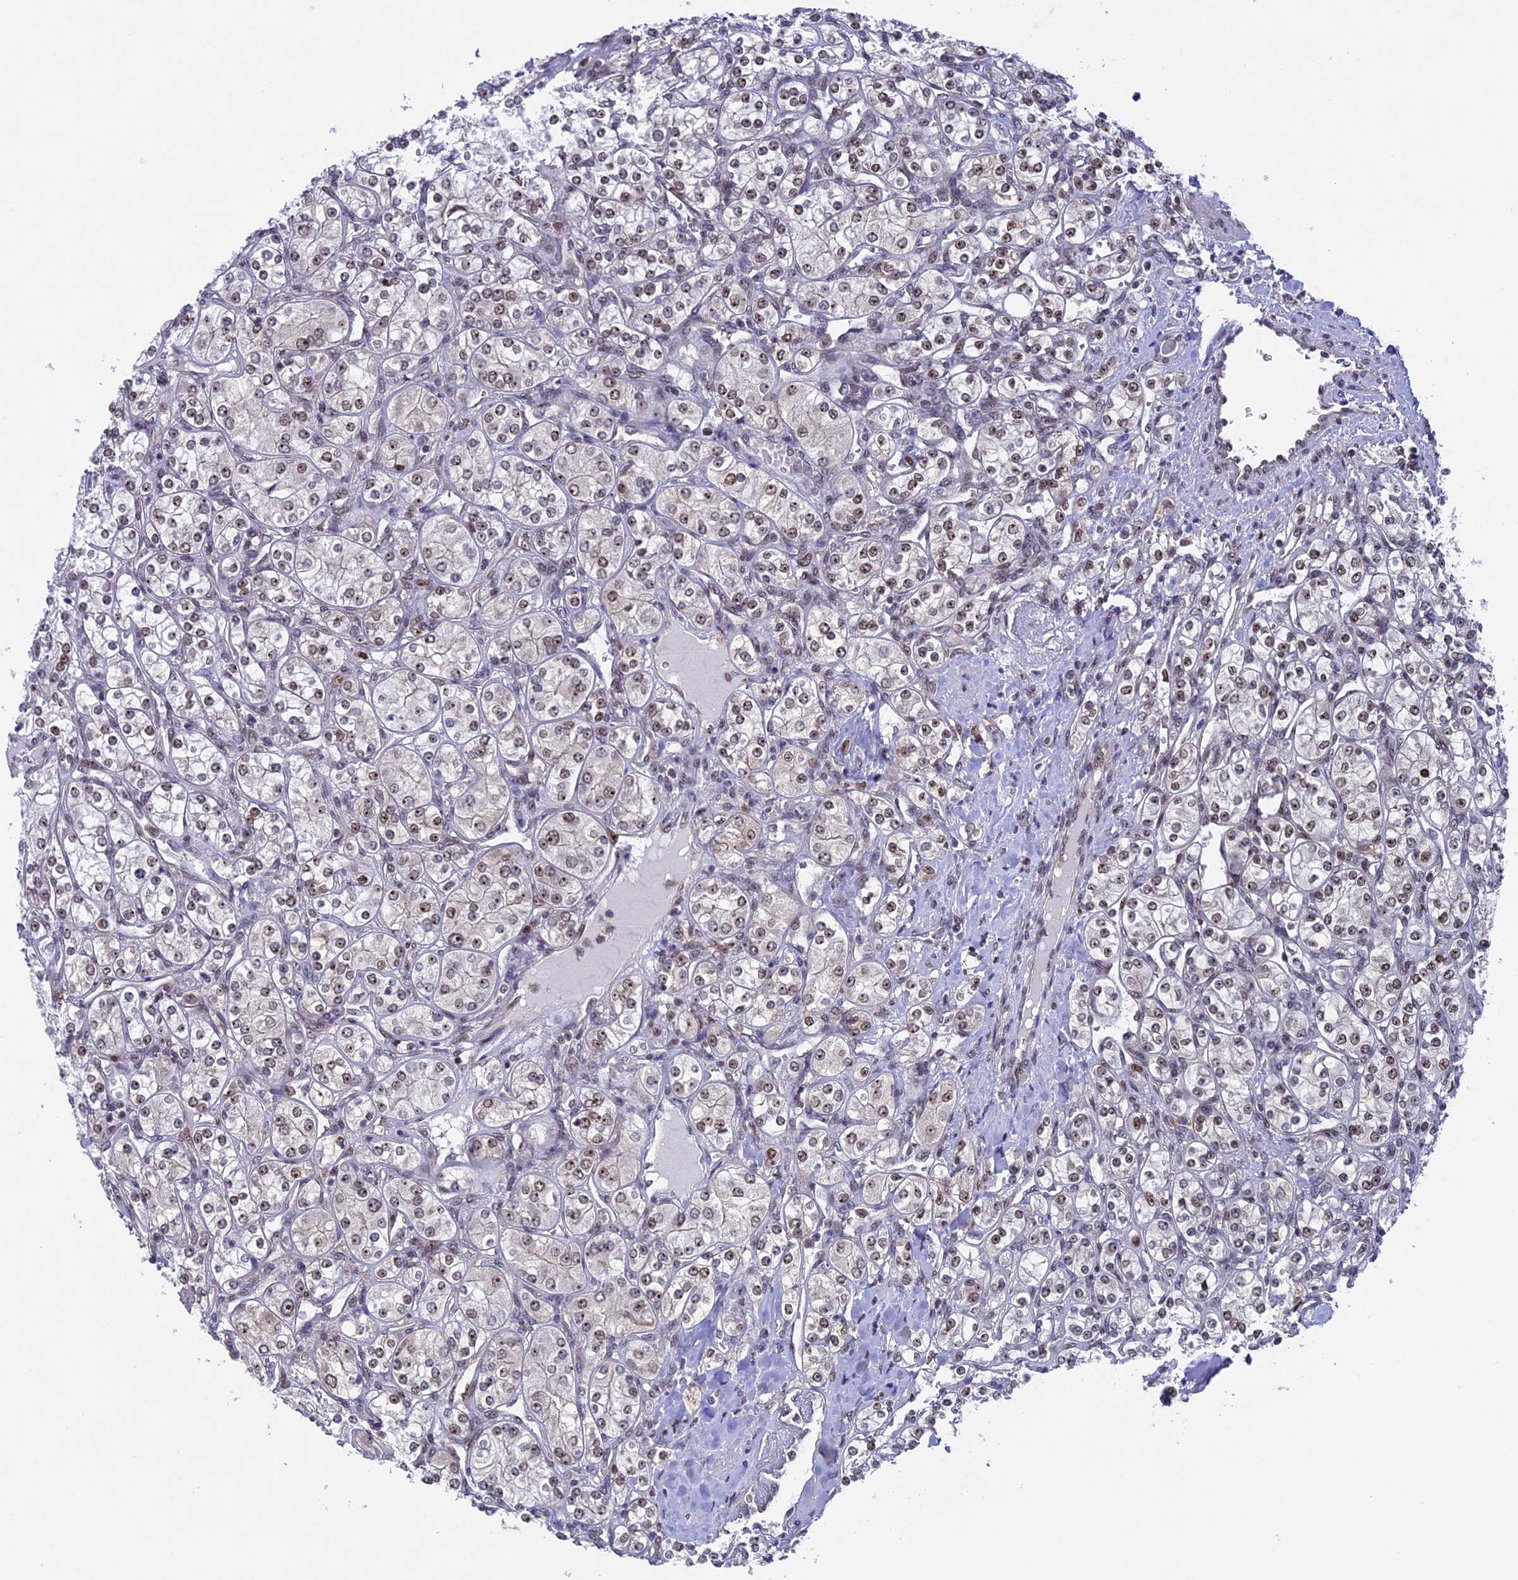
{"staining": {"intensity": "weak", "quantity": ">75%", "location": "nuclear"}, "tissue": "renal cancer", "cell_type": "Tumor cells", "image_type": "cancer", "snomed": [{"axis": "morphology", "description": "Adenocarcinoma, NOS"}, {"axis": "topography", "description": "Kidney"}], "caption": "Protein staining demonstrates weak nuclear expression in about >75% of tumor cells in renal cancer (adenocarcinoma).", "gene": "CCDC86", "patient": {"sex": "male", "age": 77}}